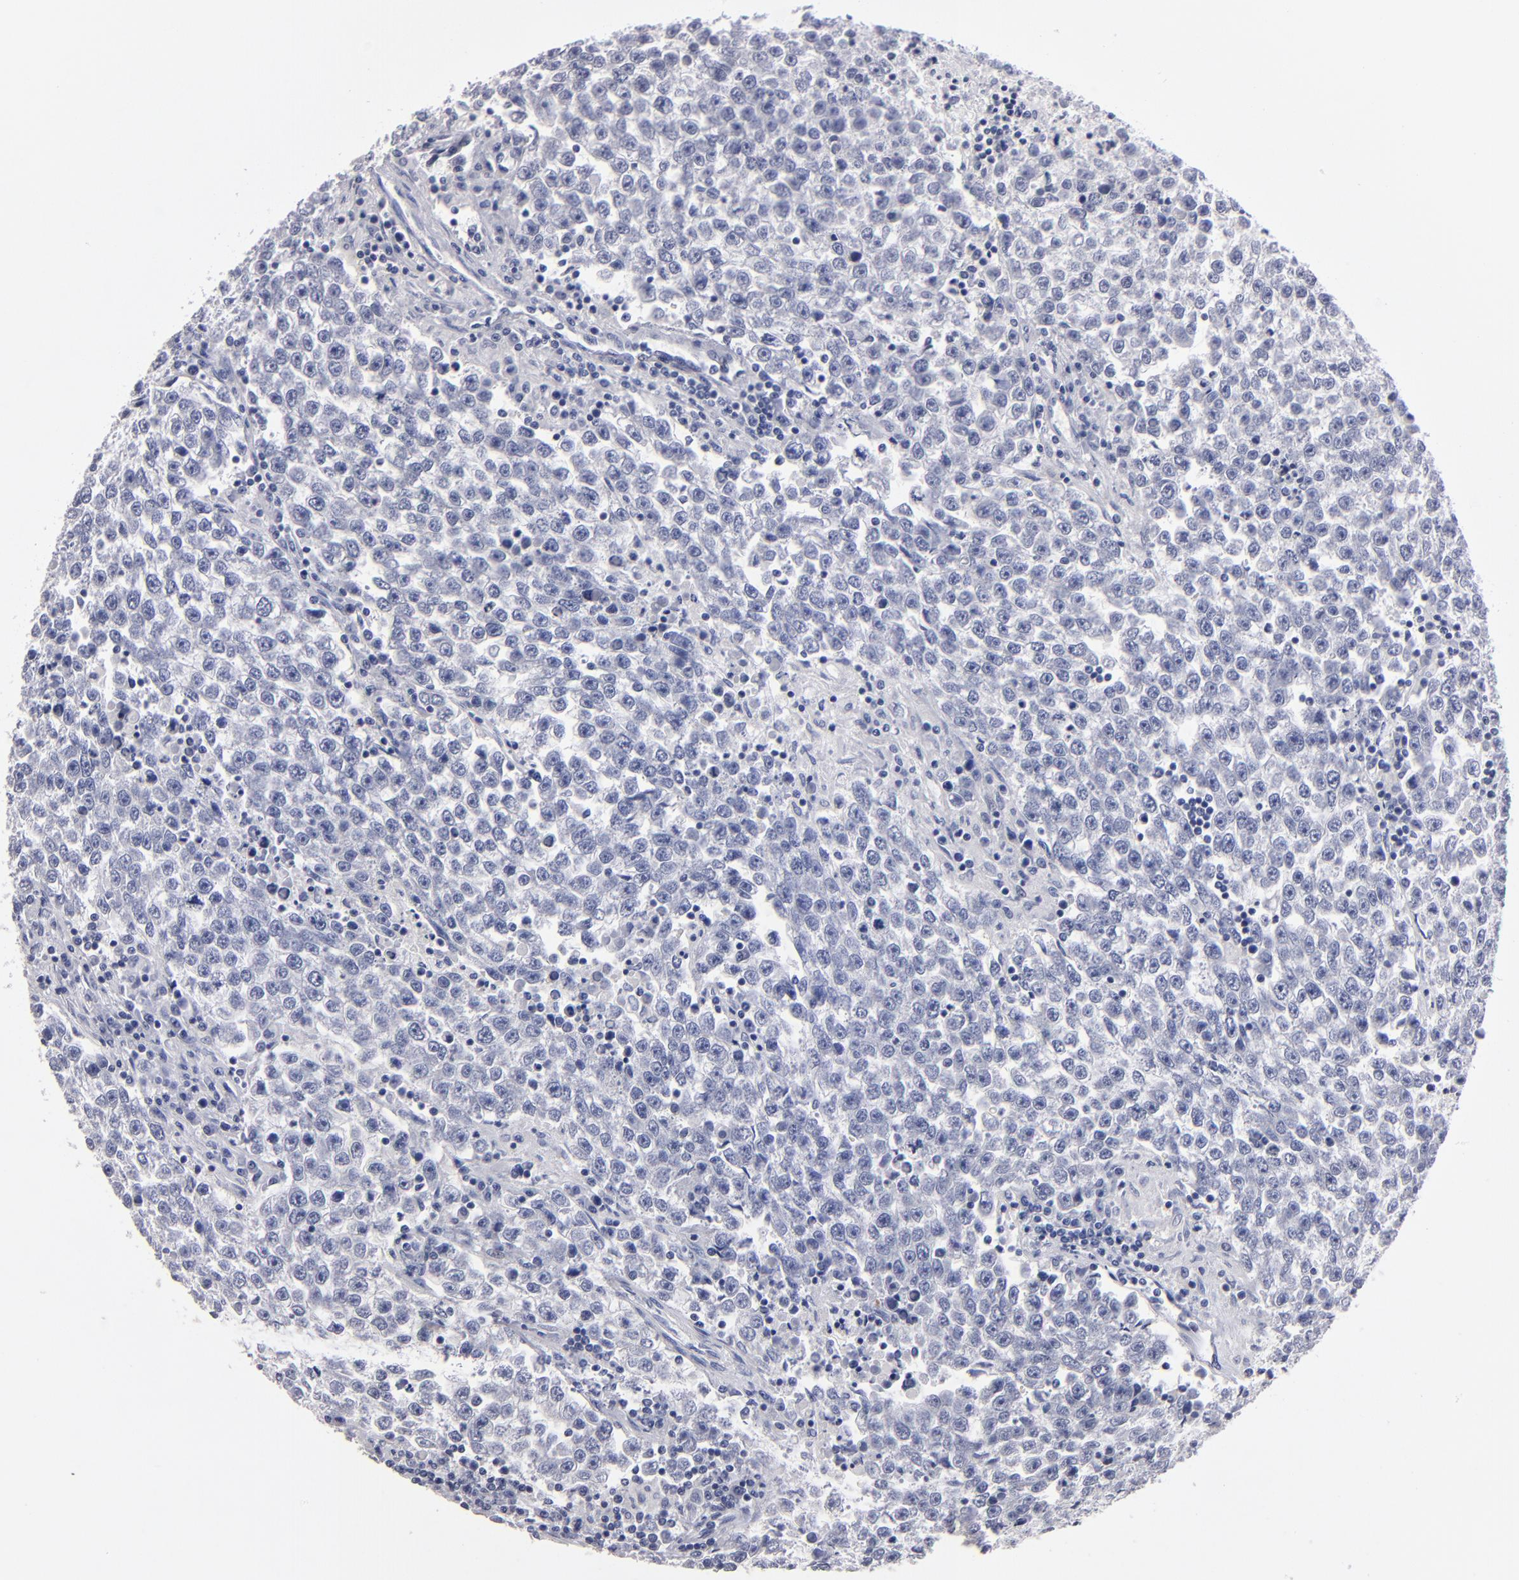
{"staining": {"intensity": "negative", "quantity": "none", "location": "none"}, "tissue": "testis cancer", "cell_type": "Tumor cells", "image_type": "cancer", "snomed": [{"axis": "morphology", "description": "Seminoma, NOS"}, {"axis": "topography", "description": "Testis"}], "caption": "This is a micrograph of immunohistochemistry staining of testis seminoma, which shows no expression in tumor cells. (DAB (3,3'-diaminobenzidine) immunohistochemistry (IHC), high magnification).", "gene": "FABP4", "patient": {"sex": "male", "age": 36}}